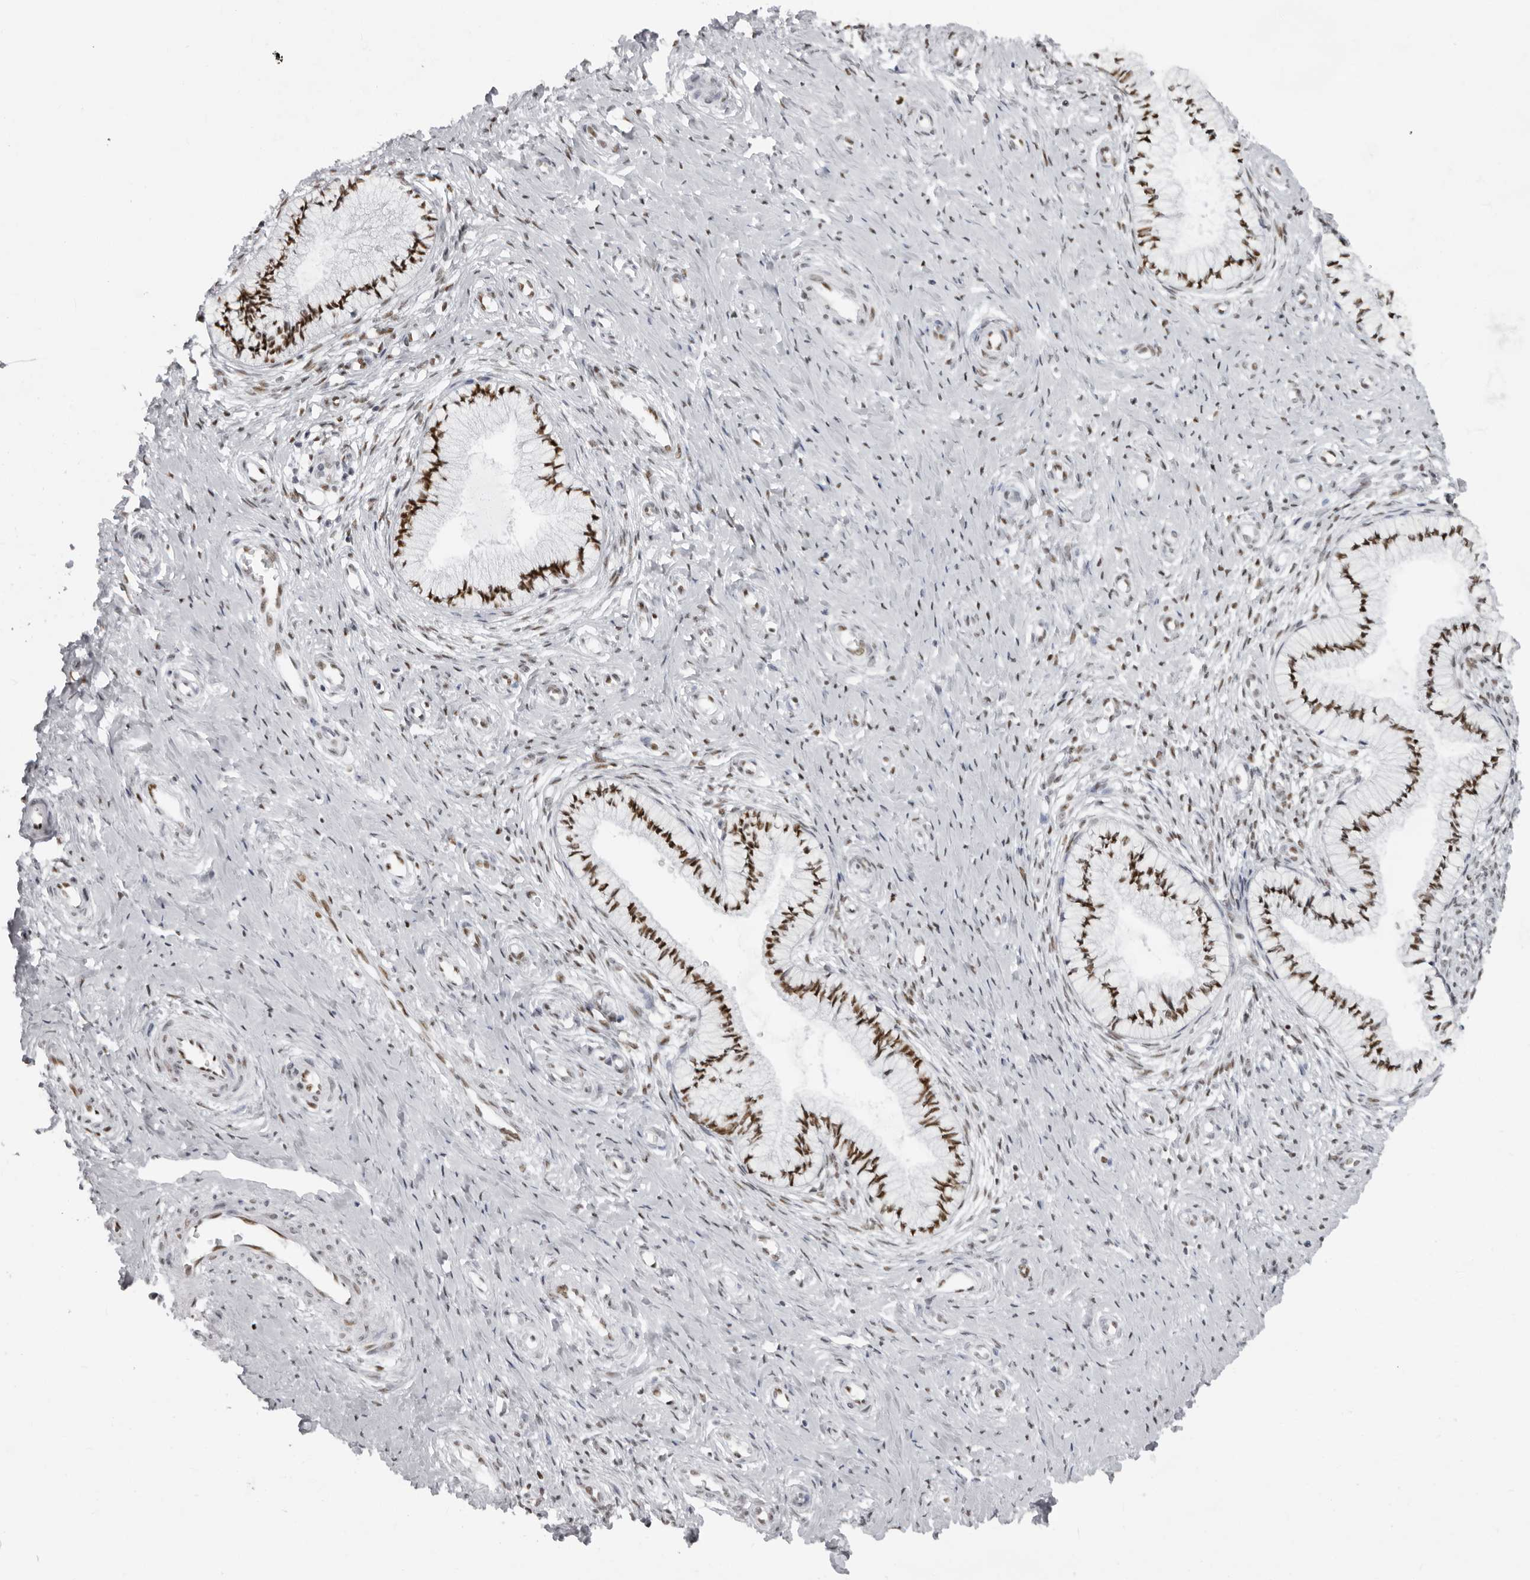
{"staining": {"intensity": "strong", "quantity": ">75%", "location": "nuclear"}, "tissue": "cervix", "cell_type": "Glandular cells", "image_type": "normal", "snomed": [{"axis": "morphology", "description": "Normal tissue, NOS"}, {"axis": "topography", "description": "Cervix"}], "caption": "High-power microscopy captured an IHC image of normal cervix, revealing strong nuclear expression in about >75% of glandular cells. Using DAB (3,3'-diaminobenzidine) (brown) and hematoxylin (blue) stains, captured at high magnification using brightfield microscopy.", "gene": "IRF2BP2", "patient": {"sex": "female", "age": 36}}